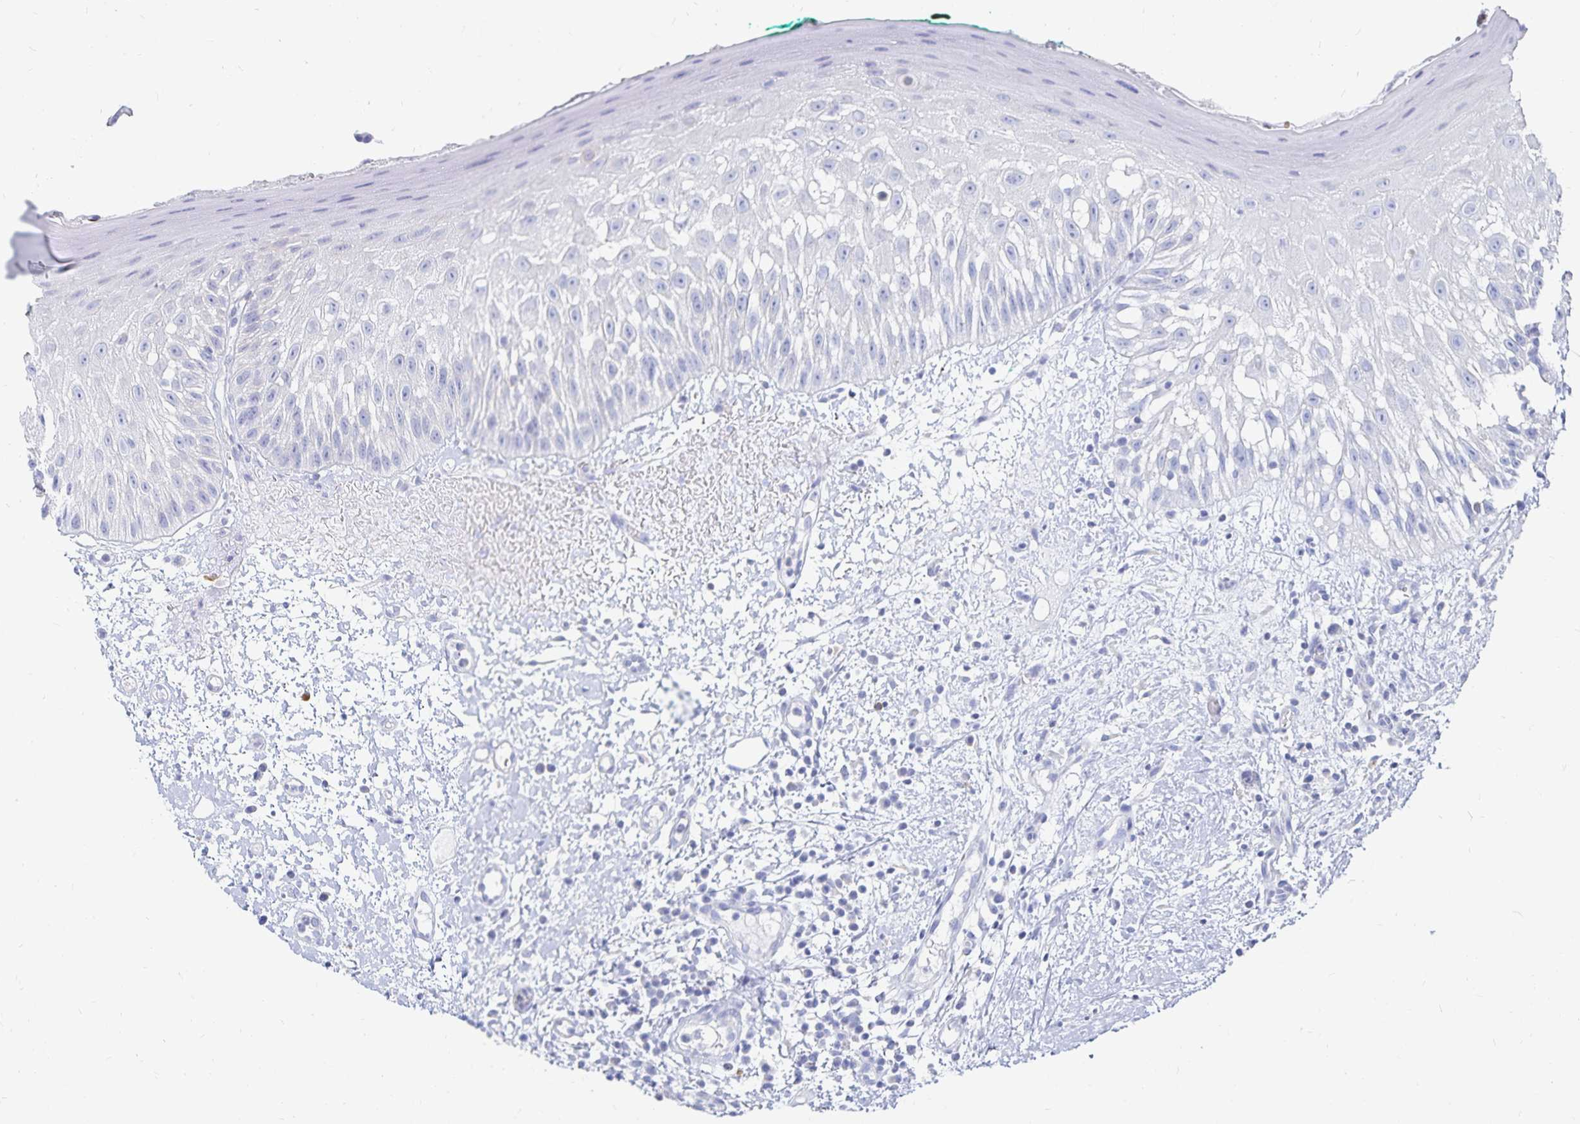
{"staining": {"intensity": "negative", "quantity": "none", "location": "none"}, "tissue": "oral mucosa", "cell_type": "Squamous epithelial cells", "image_type": "normal", "snomed": [{"axis": "morphology", "description": "Normal tissue, NOS"}, {"axis": "topography", "description": "Oral tissue"}, {"axis": "topography", "description": "Tounge, NOS"}], "caption": "DAB immunohistochemical staining of normal oral mucosa shows no significant positivity in squamous epithelial cells. (DAB IHC visualized using brightfield microscopy, high magnification).", "gene": "TNIP1", "patient": {"sex": "male", "age": 83}}